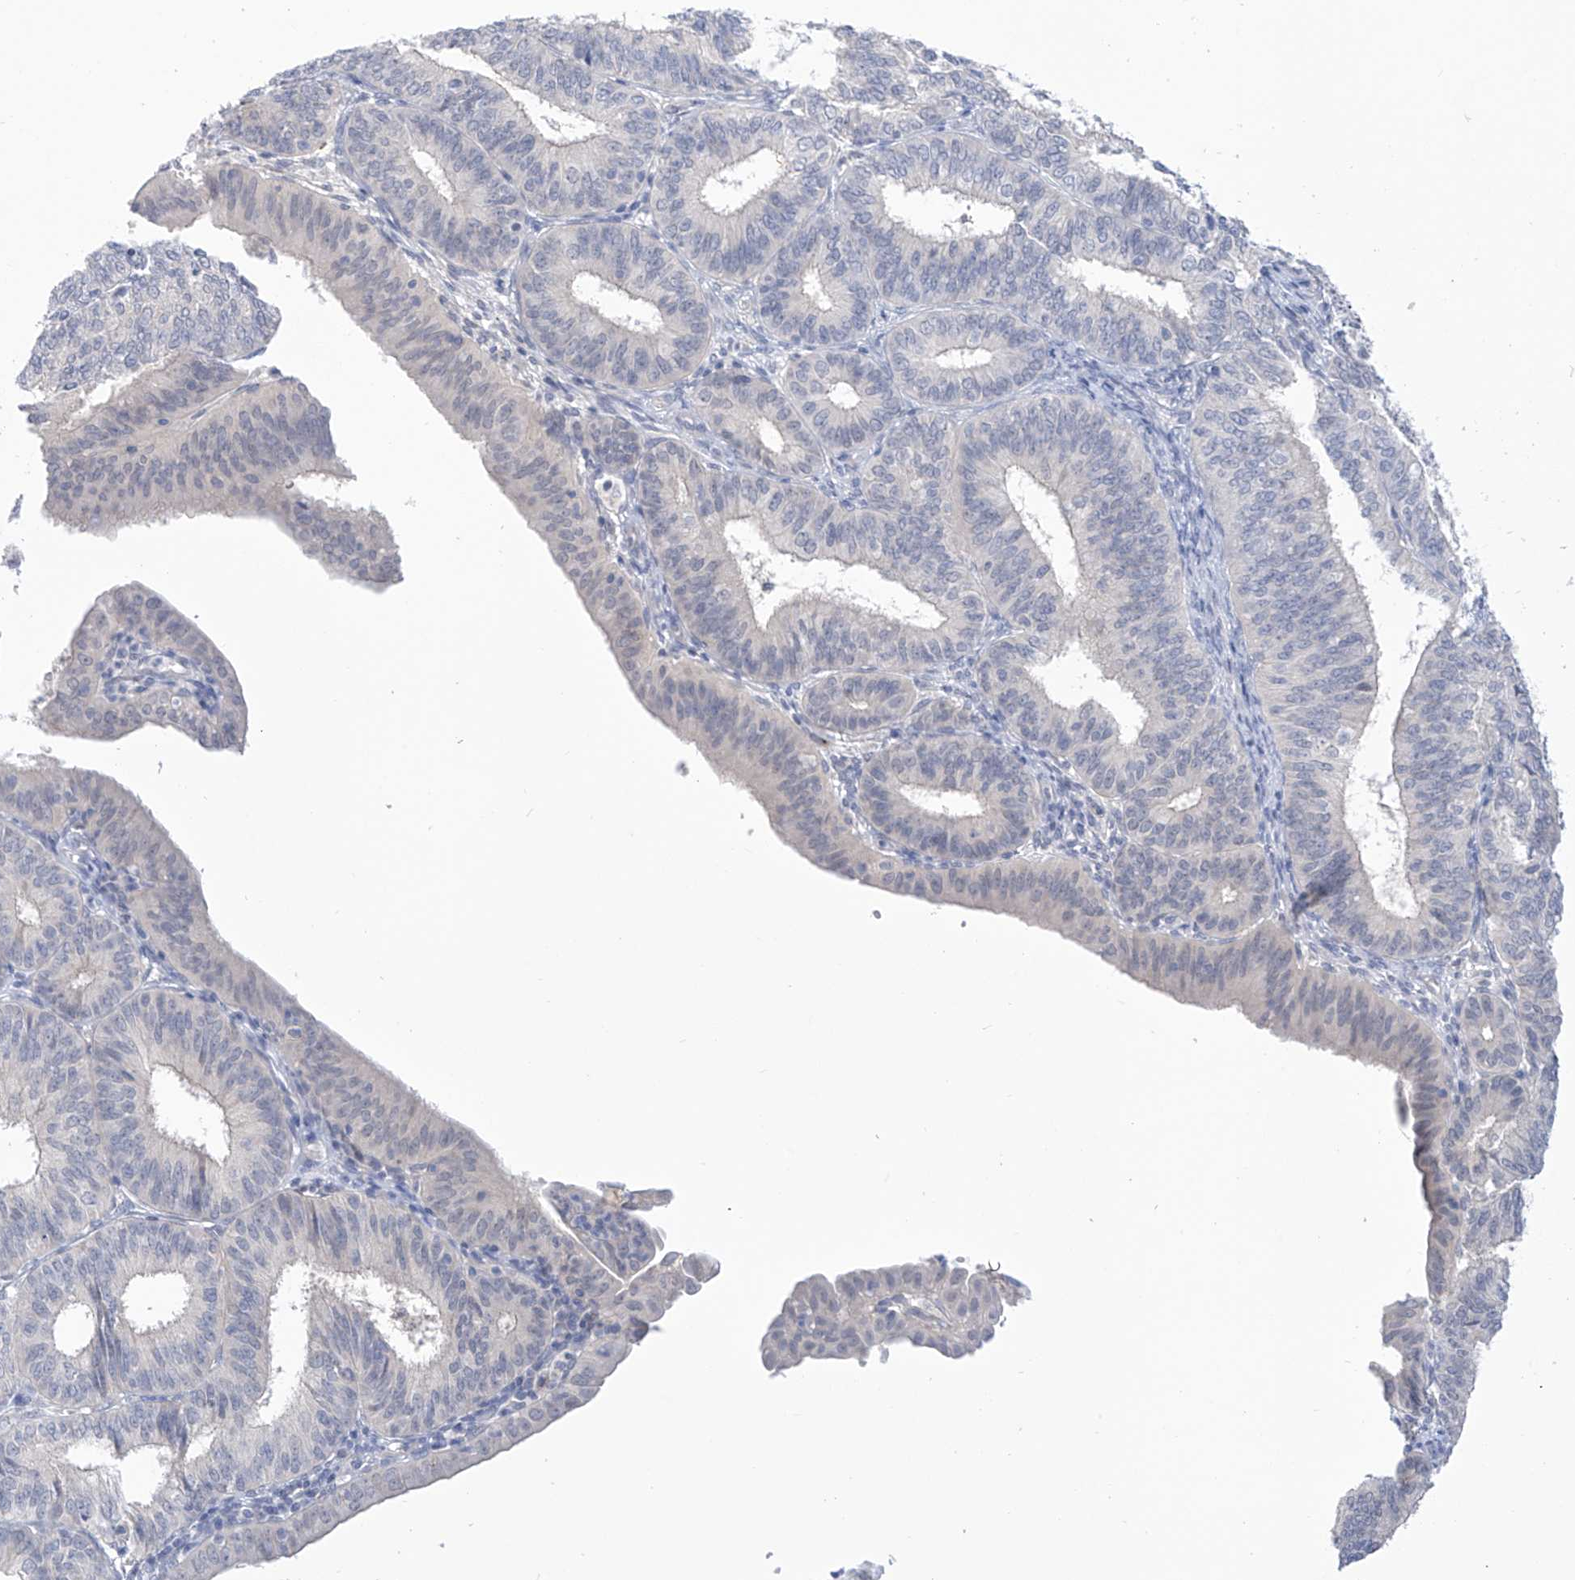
{"staining": {"intensity": "negative", "quantity": "none", "location": "none"}, "tissue": "endometrial cancer", "cell_type": "Tumor cells", "image_type": "cancer", "snomed": [{"axis": "morphology", "description": "Adenocarcinoma, NOS"}, {"axis": "topography", "description": "Endometrium"}], "caption": "IHC histopathology image of human endometrial adenocarcinoma stained for a protein (brown), which demonstrates no staining in tumor cells. The staining was performed using DAB (3,3'-diaminobenzidine) to visualize the protein expression in brown, while the nuclei were stained in blue with hematoxylin (Magnification: 20x).", "gene": "IBA57", "patient": {"sex": "female", "age": 51}}